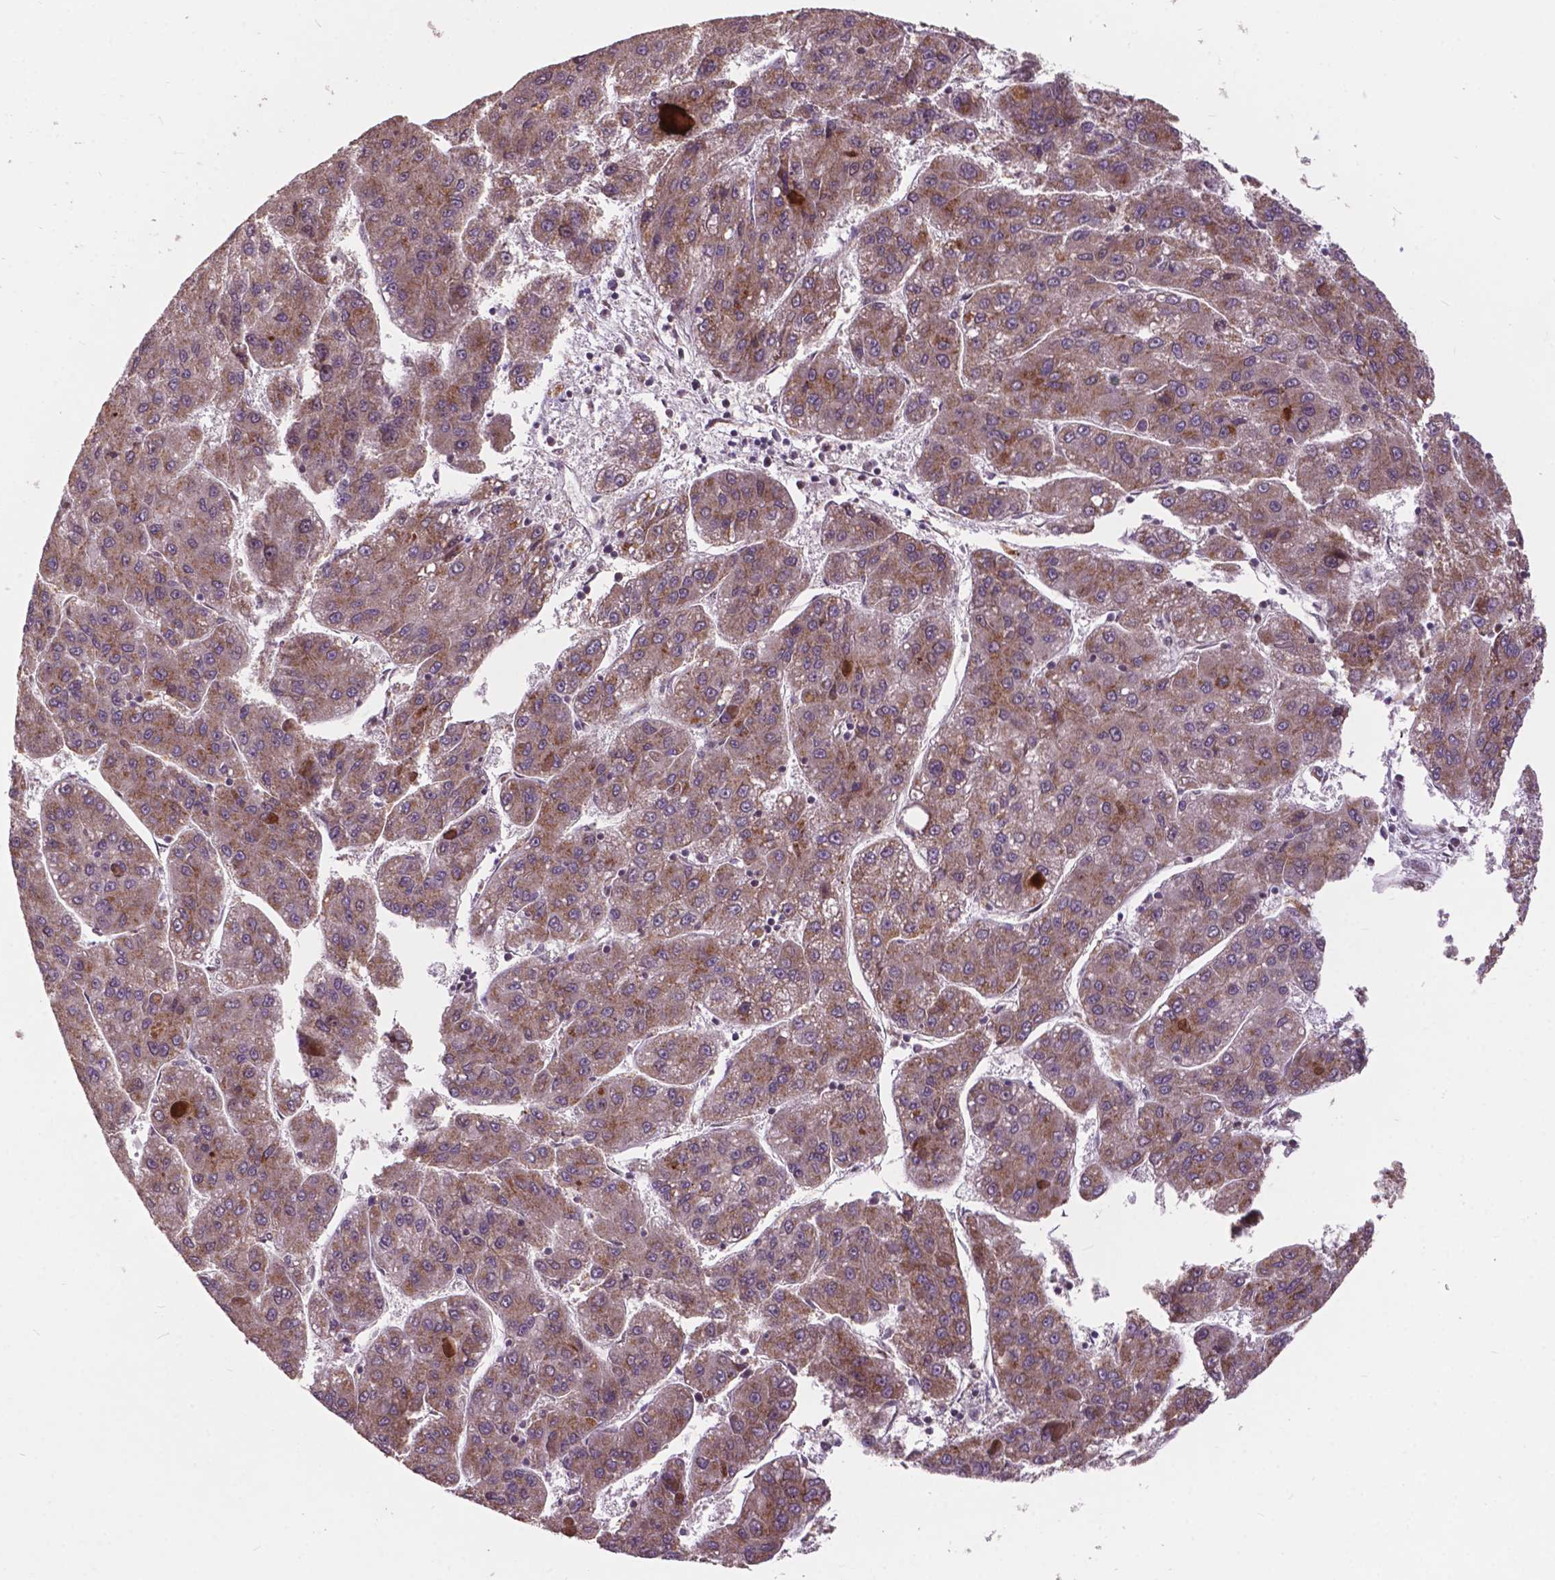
{"staining": {"intensity": "weak", "quantity": "25%-75%", "location": "cytoplasmic/membranous"}, "tissue": "liver cancer", "cell_type": "Tumor cells", "image_type": "cancer", "snomed": [{"axis": "morphology", "description": "Carcinoma, Hepatocellular, NOS"}, {"axis": "topography", "description": "Liver"}], "caption": "The histopathology image displays immunohistochemical staining of liver cancer. There is weak cytoplasmic/membranous expression is present in approximately 25%-75% of tumor cells.", "gene": "MSH2", "patient": {"sex": "female", "age": 82}}